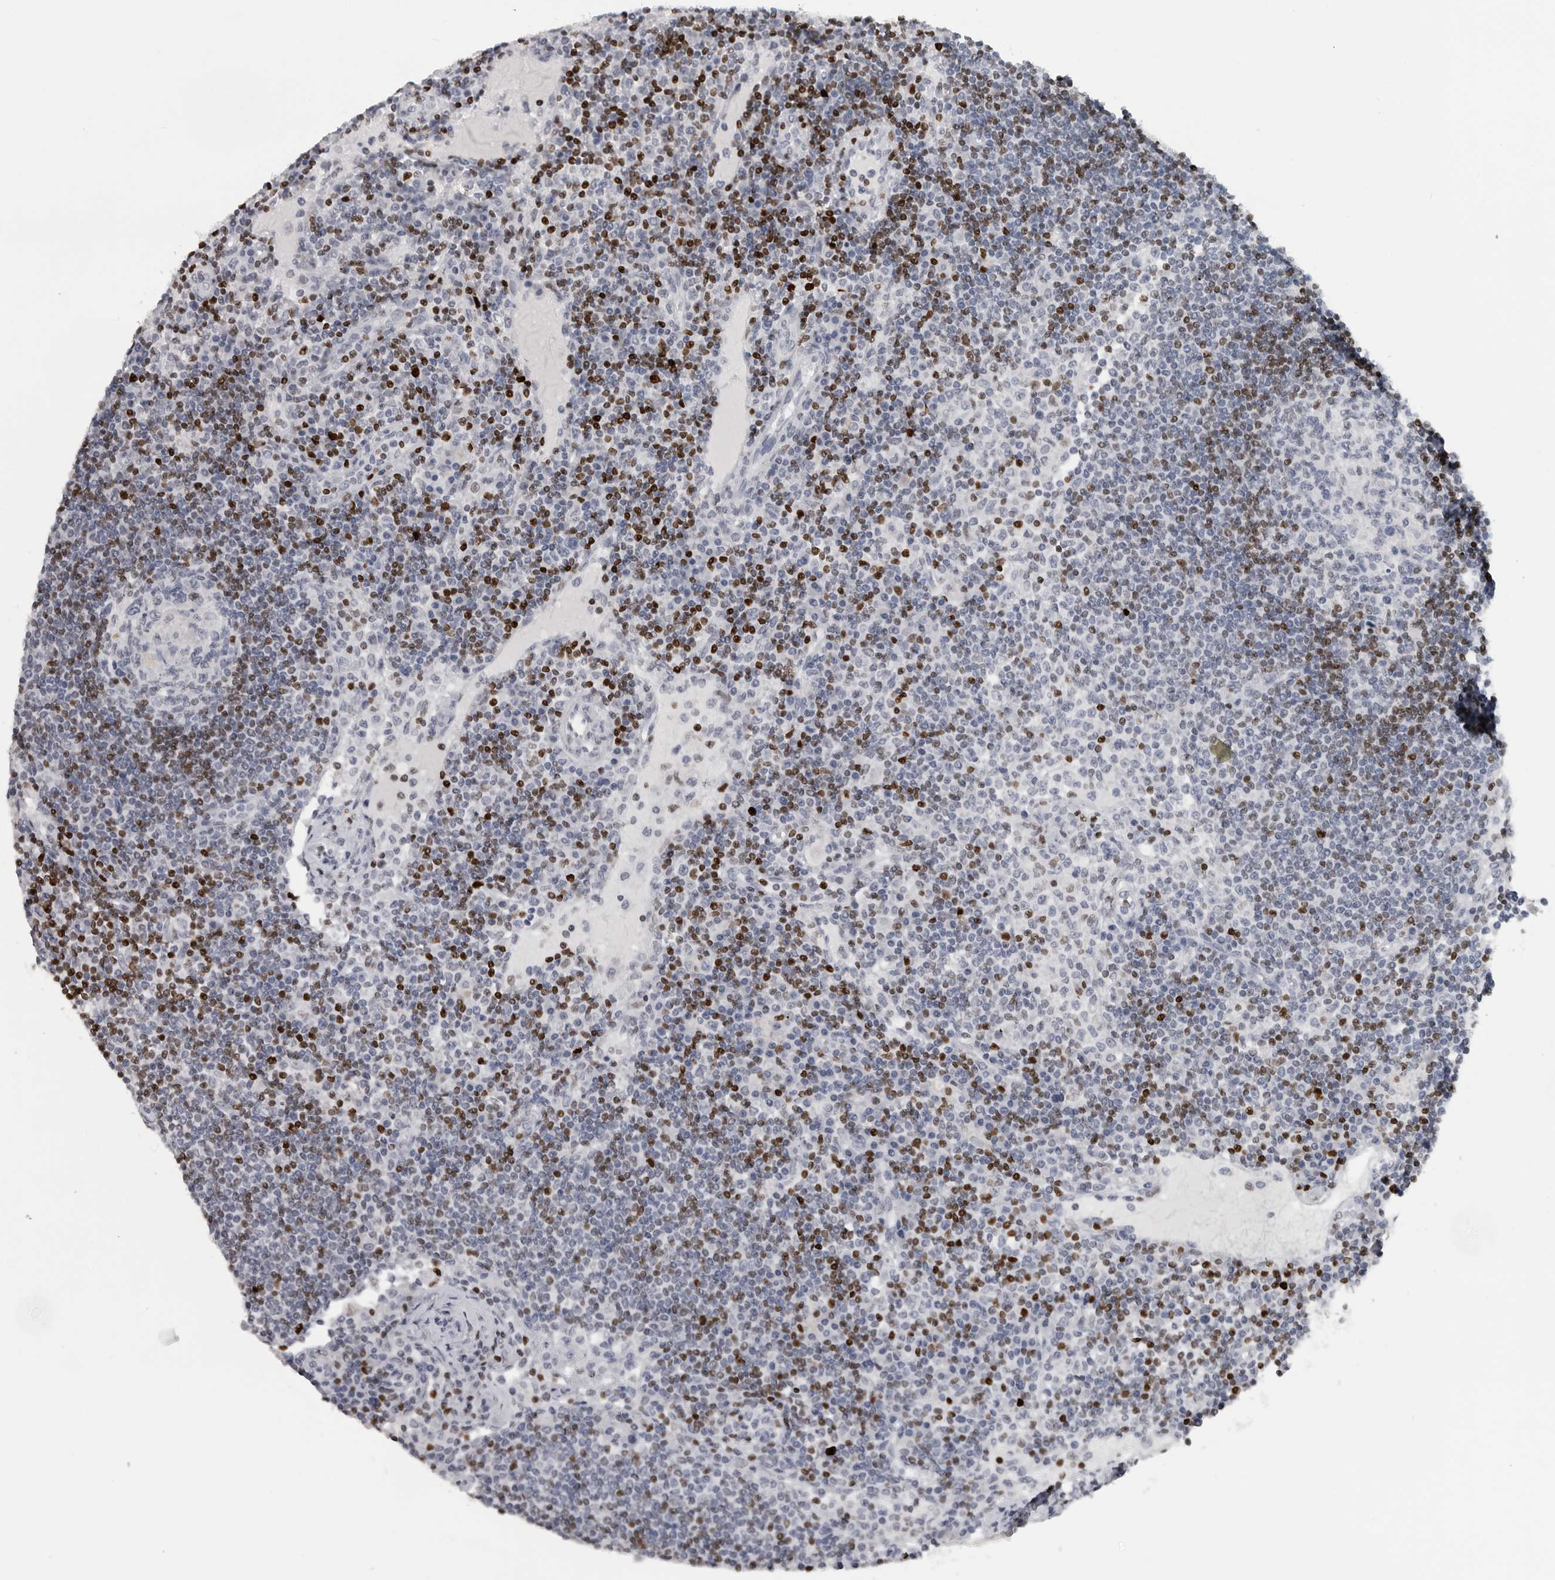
{"staining": {"intensity": "moderate", "quantity": "<25%", "location": "nuclear"}, "tissue": "lymph node", "cell_type": "Germinal center cells", "image_type": "normal", "snomed": [{"axis": "morphology", "description": "Normal tissue, NOS"}, {"axis": "topography", "description": "Lymph node"}], "caption": "This photomicrograph displays immunohistochemistry (IHC) staining of benign human lymph node, with low moderate nuclear expression in approximately <25% of germinal center cells.", "gene": "SATB2", "patient": {"sex": "female", "age": 53}}